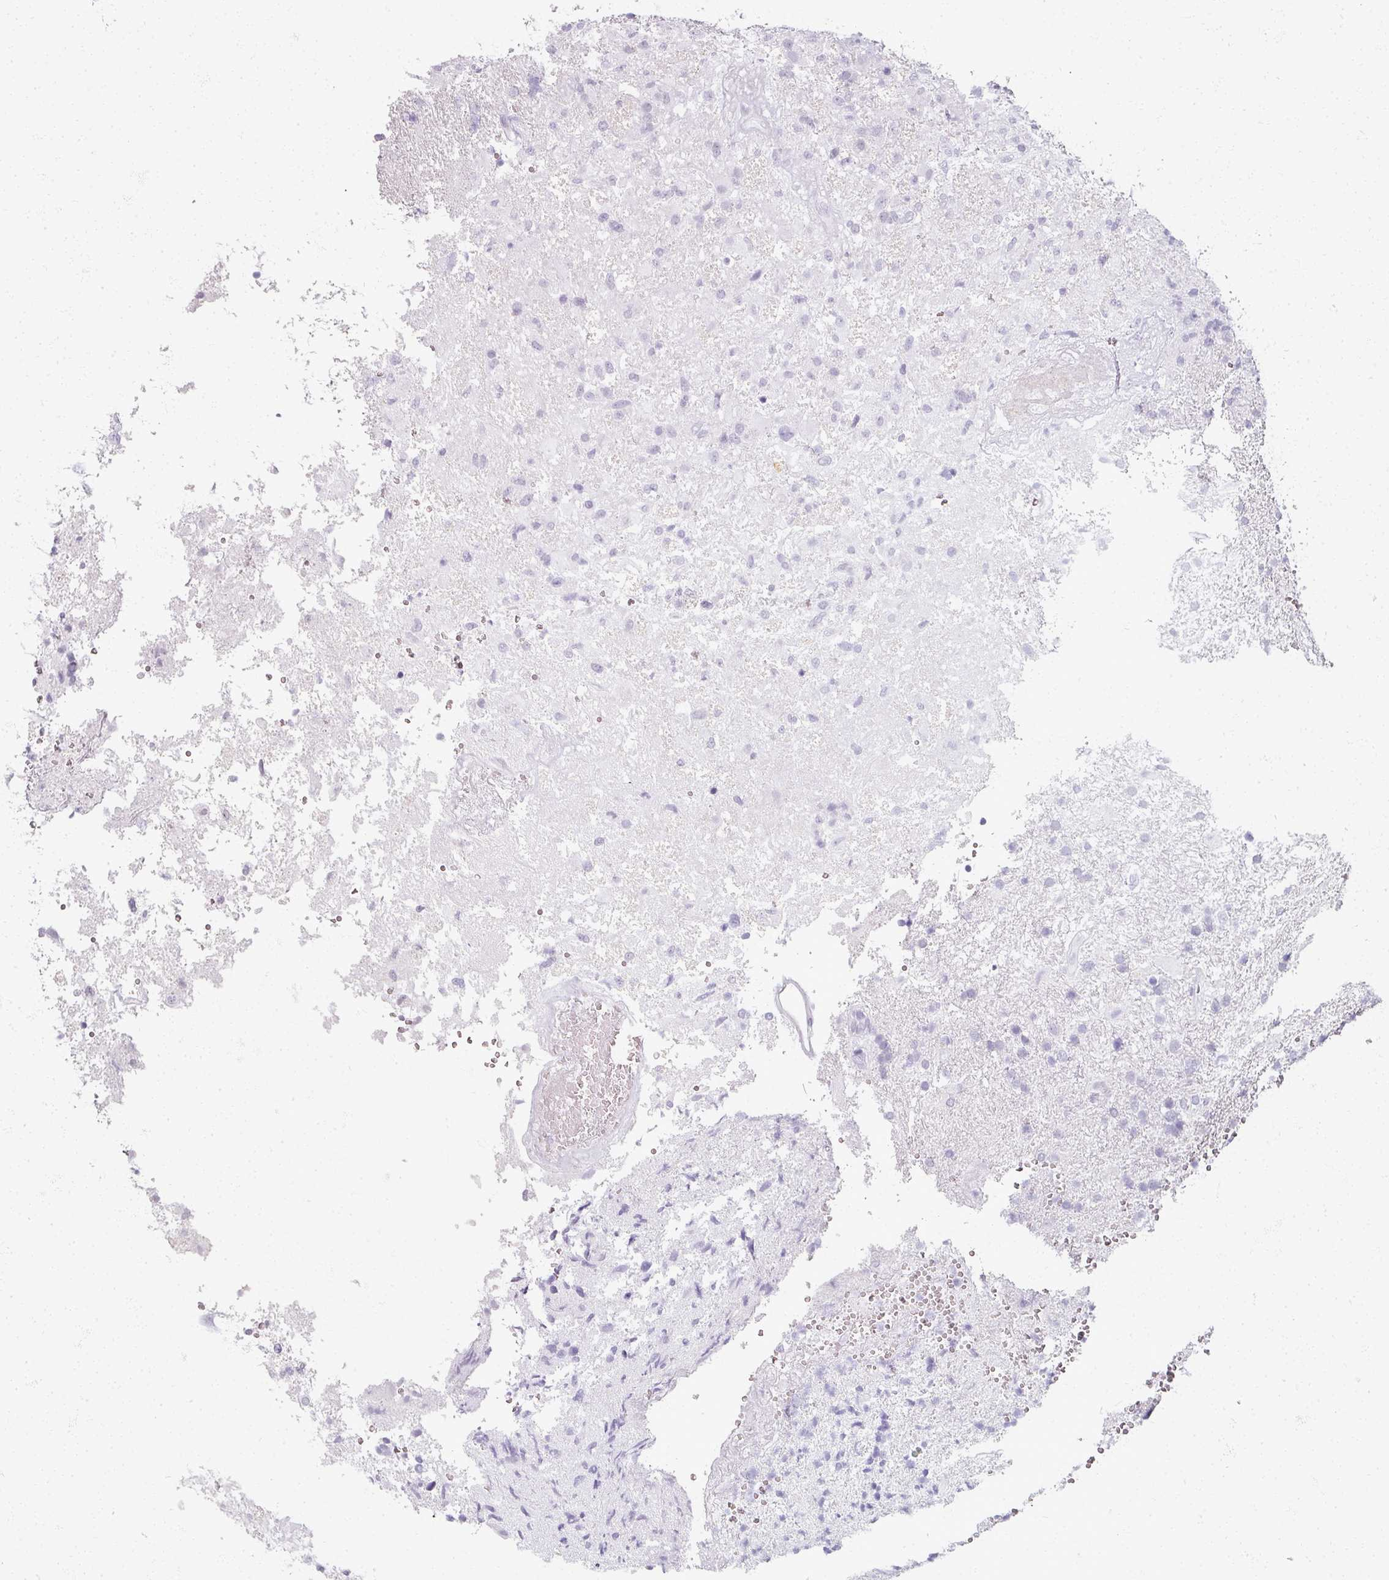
{"staining": {"intensity": "negative", "quantity": "none", "location": "none"}, "tissue": "glioma", "cell_type": "Tumor cells", "image_type": "cancer", "snomed": [{"axis": "morphology", "description": "Glioma, malignant, High grade"}, {"axis": "topography", "description": "Brain"}], "caption": "Malignant glioma (high-grade) was stained to show a protein in brown. There is no significant staining in tumor cells.", "gene": "RFPL2", "patient": {"sex": "male", "age": 56}}